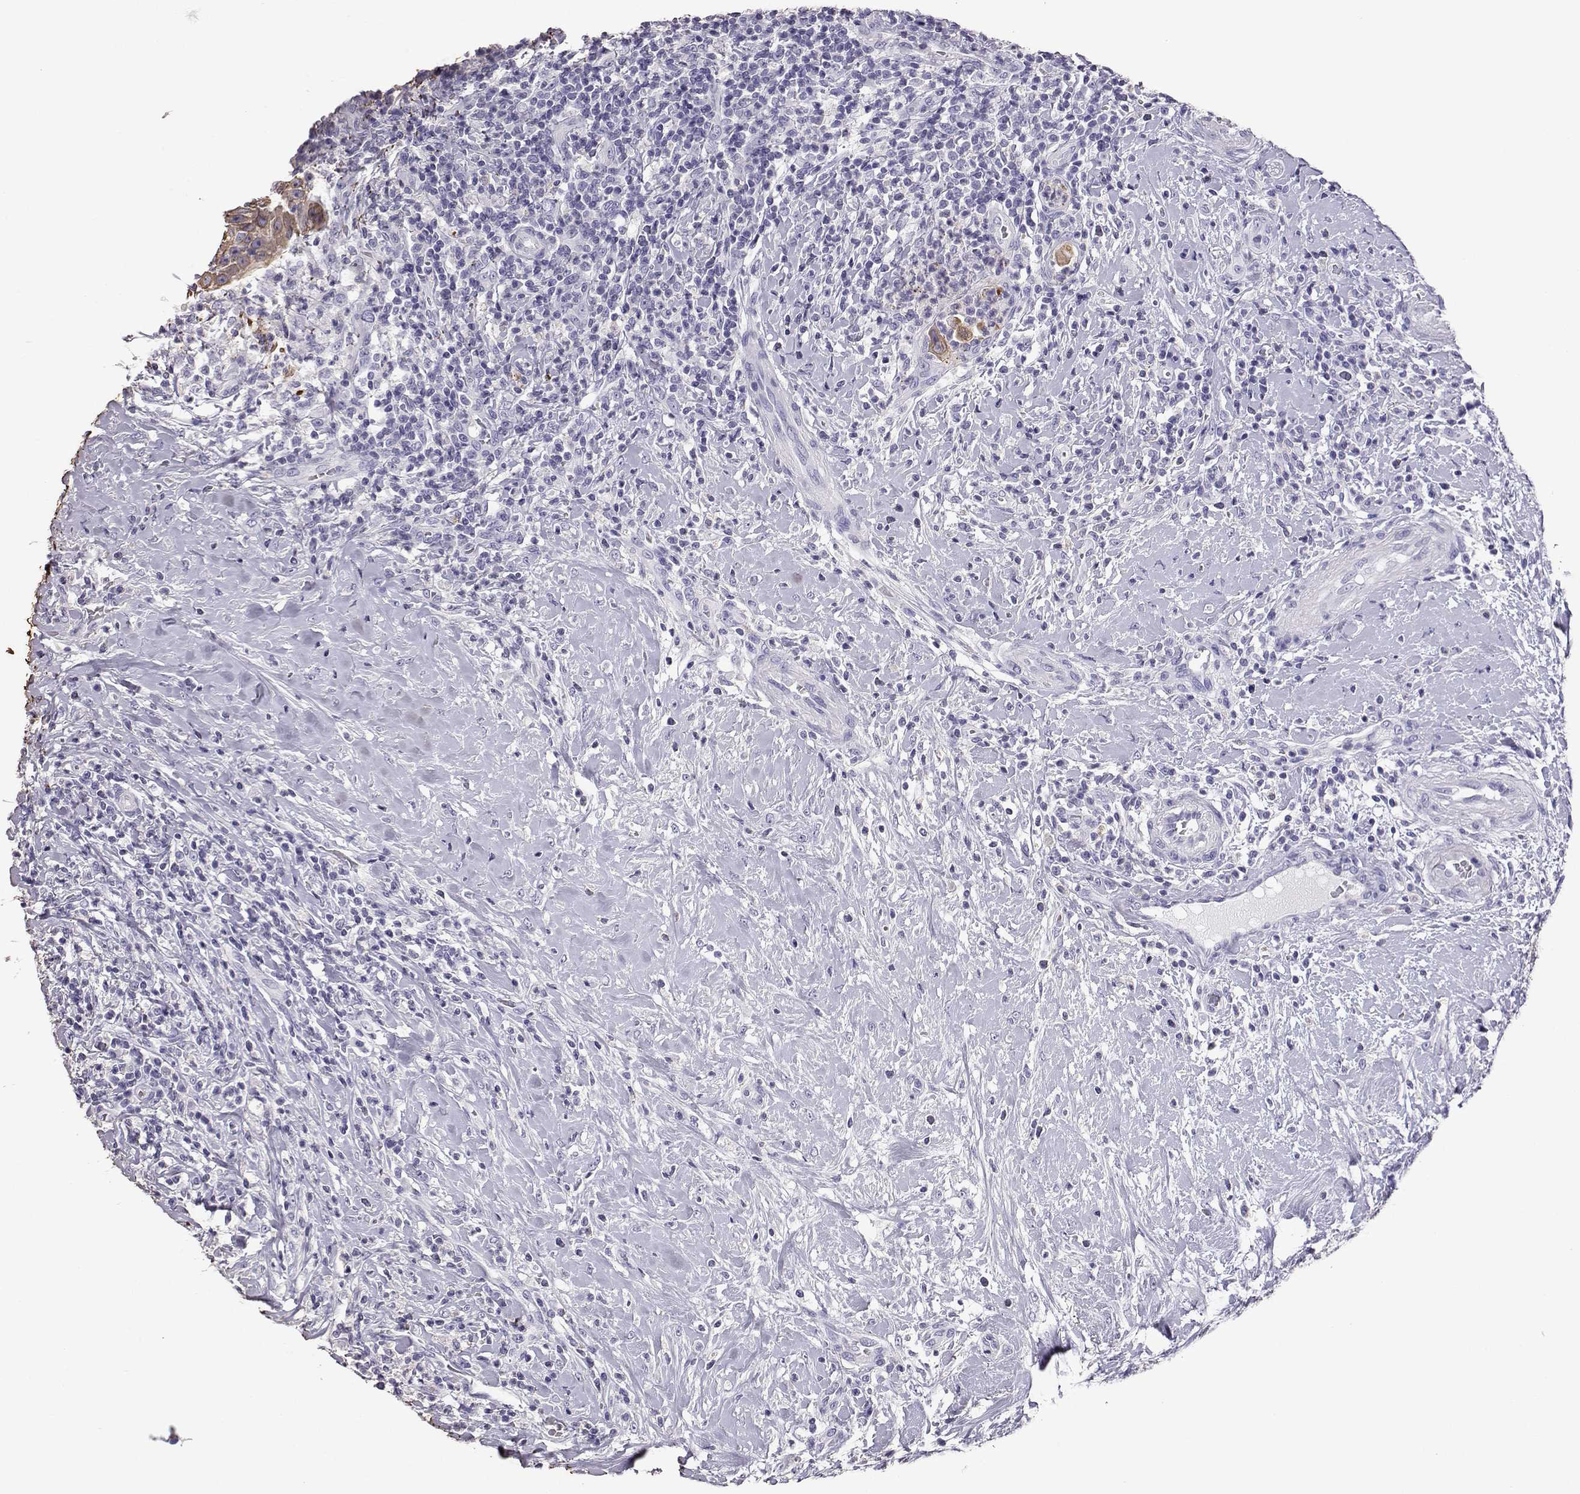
{"staining": {"intensity": "negative", "quantity": "none", "location": "none"}, "tissue": "head and neck cancer", "cell_type": "Tumor cells", "image_type": "cancer", "snomed": [{"axis": "morphology", "description": "Squamous cell carcinoma, NOS"}, {"axis": "topography", "description": "Head-Neck"}], "caption": "A high-resolution image shows immunohistochemistry (IHC) staining of head and neck cancer, which displays no significant positivity in tumor cells.", "gene": "AKR1B1", "patient": {"sex": "male", "age": 69}}